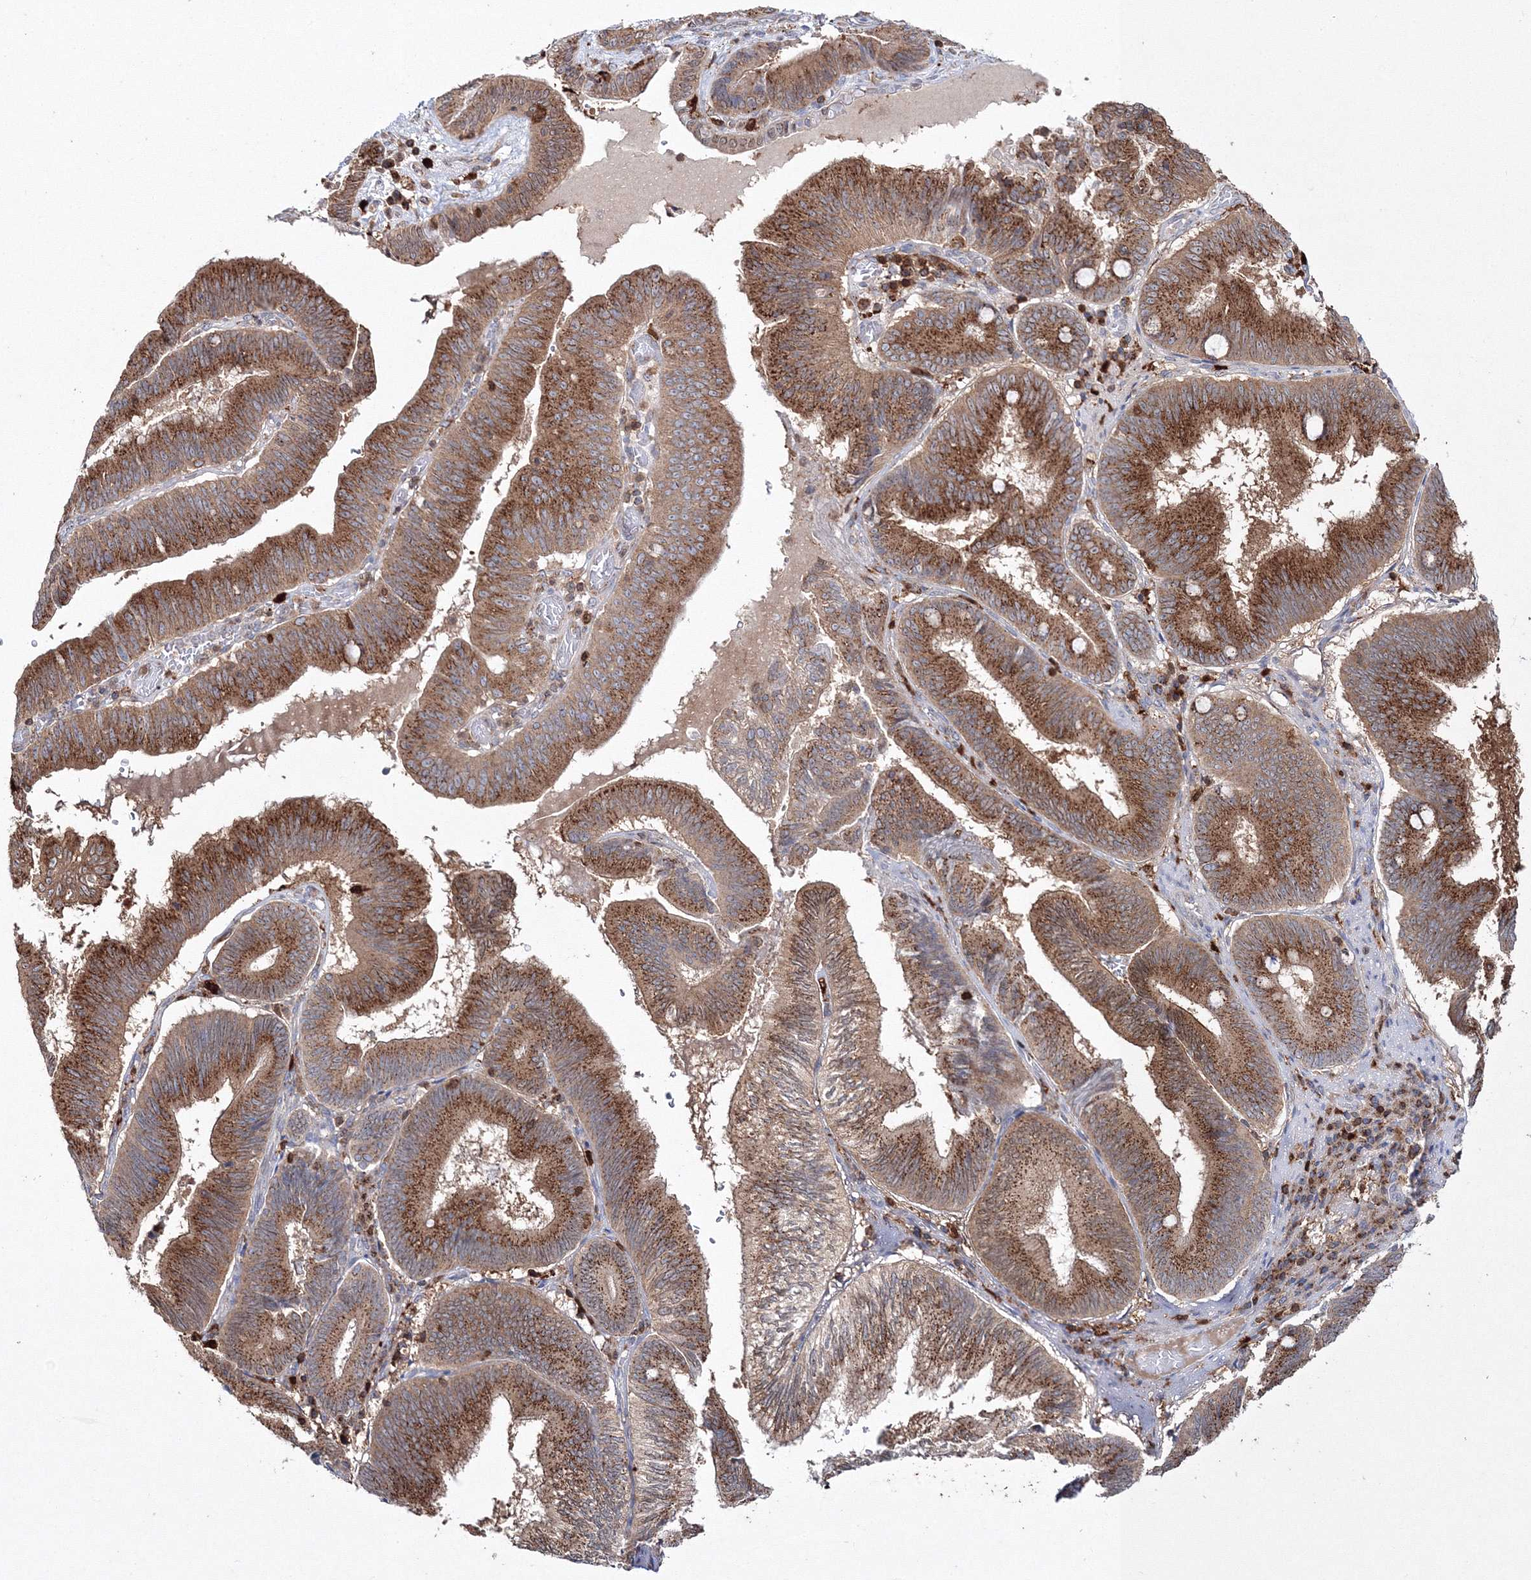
{"staining": {"intensity": "moderate", "quantity": ">75%", "location": "cytoplasmic/membranous"}, "tissue": "pancreatic cancer", "cell_type": "Tumor cells", "image_type": "cancer", "snomed": [{"axis": "morphology", "description": "Adenocarcinoma, NOS"}, {"axis": "topography", "description": "Pancreas"}], "caption": "Pancreatic cancer (adenocarcinoma) tissue displays moderate cytoplasmic/membranous staining in approximately >75% of tumor cells, visualized by immunohistochemistry.", "gene": "ARCN1", "patient": {"sex": "male", "age": 82}}